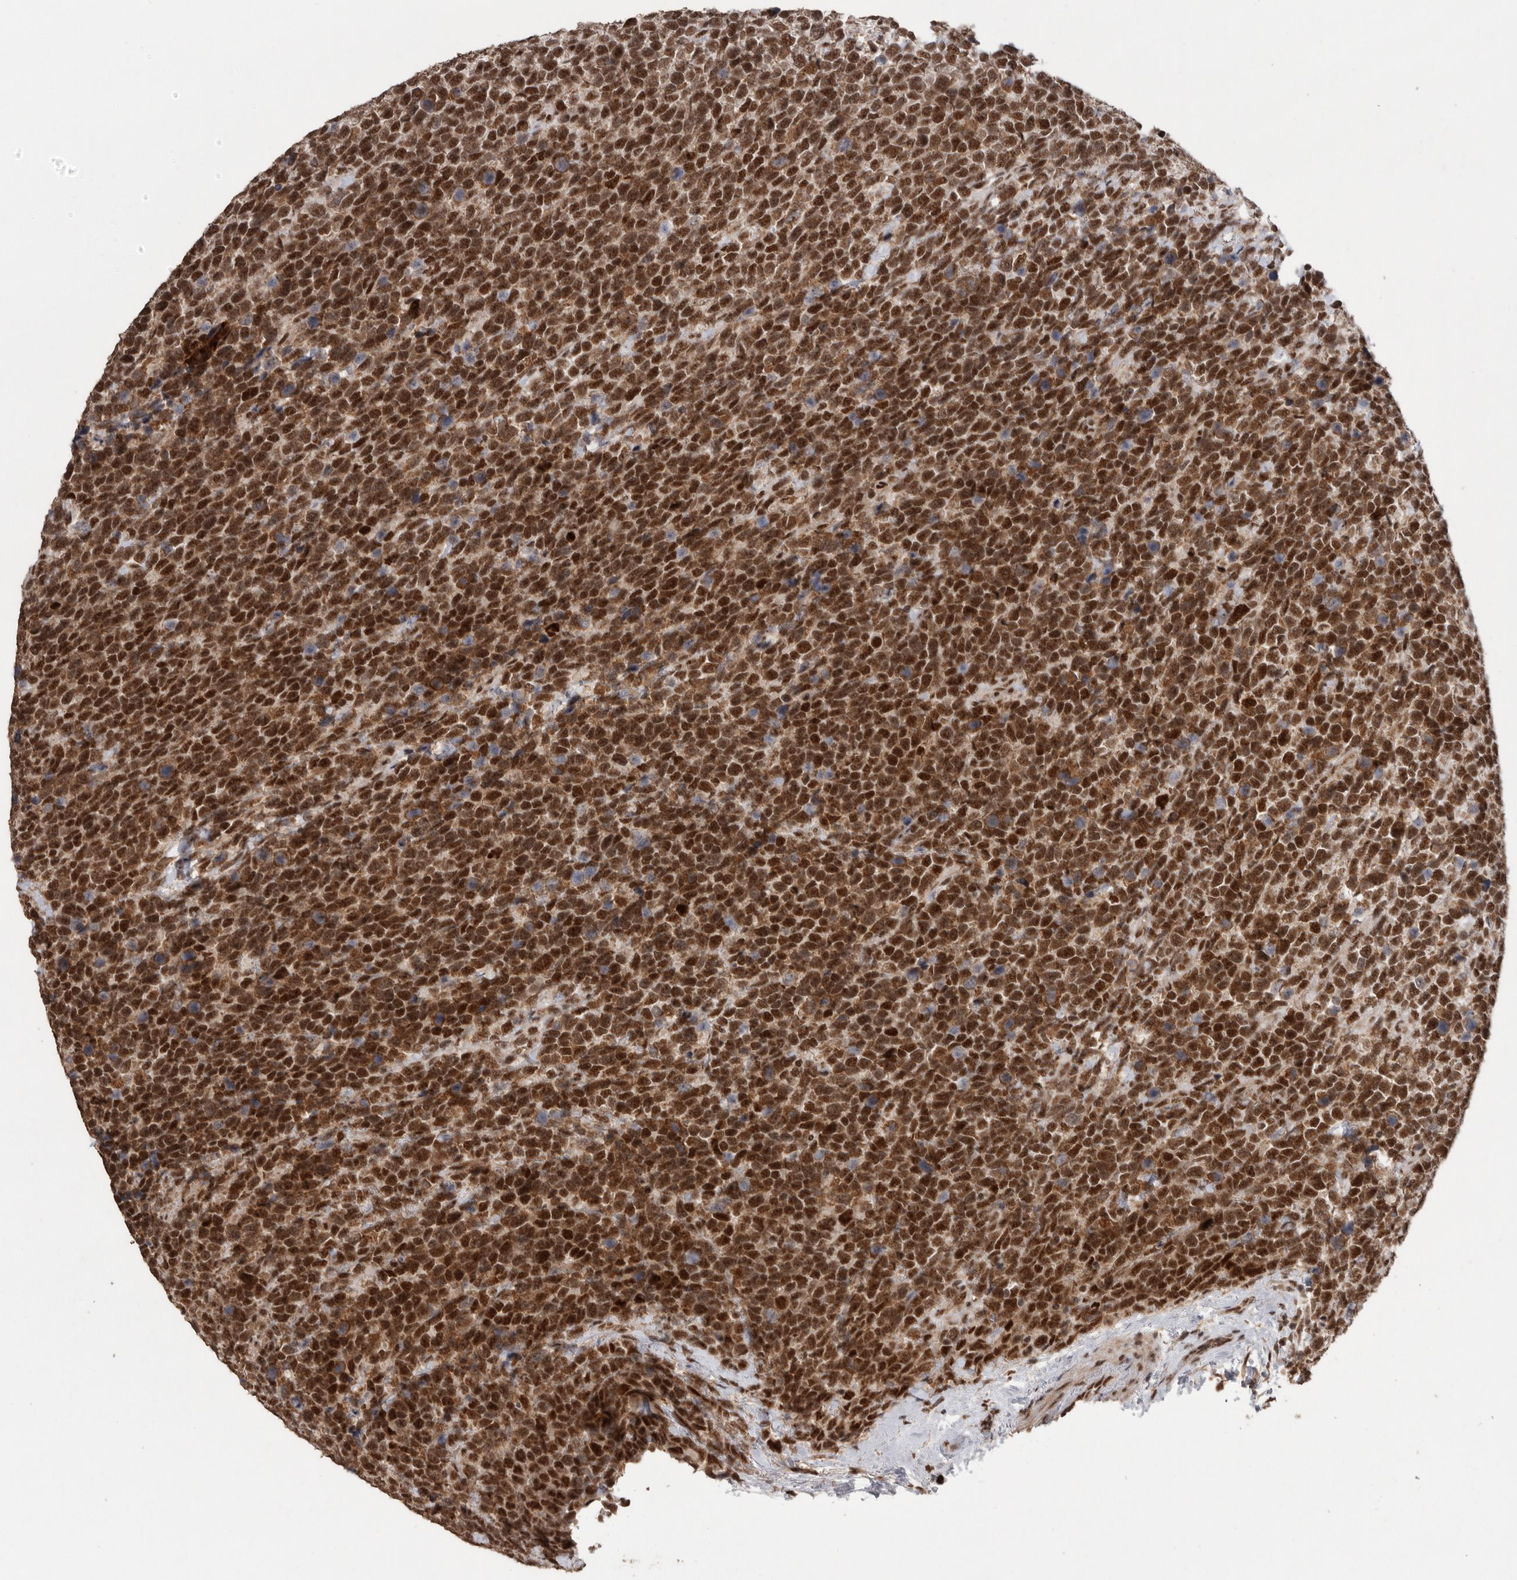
{"staining": {"intensity": "strong", "quantity": ">75%", "location": "cytoplasmic/membranous,nuclear"}, "tissue": "urothelial cancer", "cell_type": "Tumor cells", "image_type": "cancer", "snomed": [{"axis": "morphology", "description": "Urothelial carcinoma, High grade"}, {"axis": "topography", "description": "Urinary bladder"}], "caption": "The histopathology image shows a brown stain indicating the presence of a protein in the cytoplasmic/membranous and nuclear of tumor cells in urothelial carcinoma (high-grade). (brown staining indicates protein expression, while blue staining denotes nuclei).", "gene": "PPP1R10", "patient": {"sex": "female", "age": 82}}